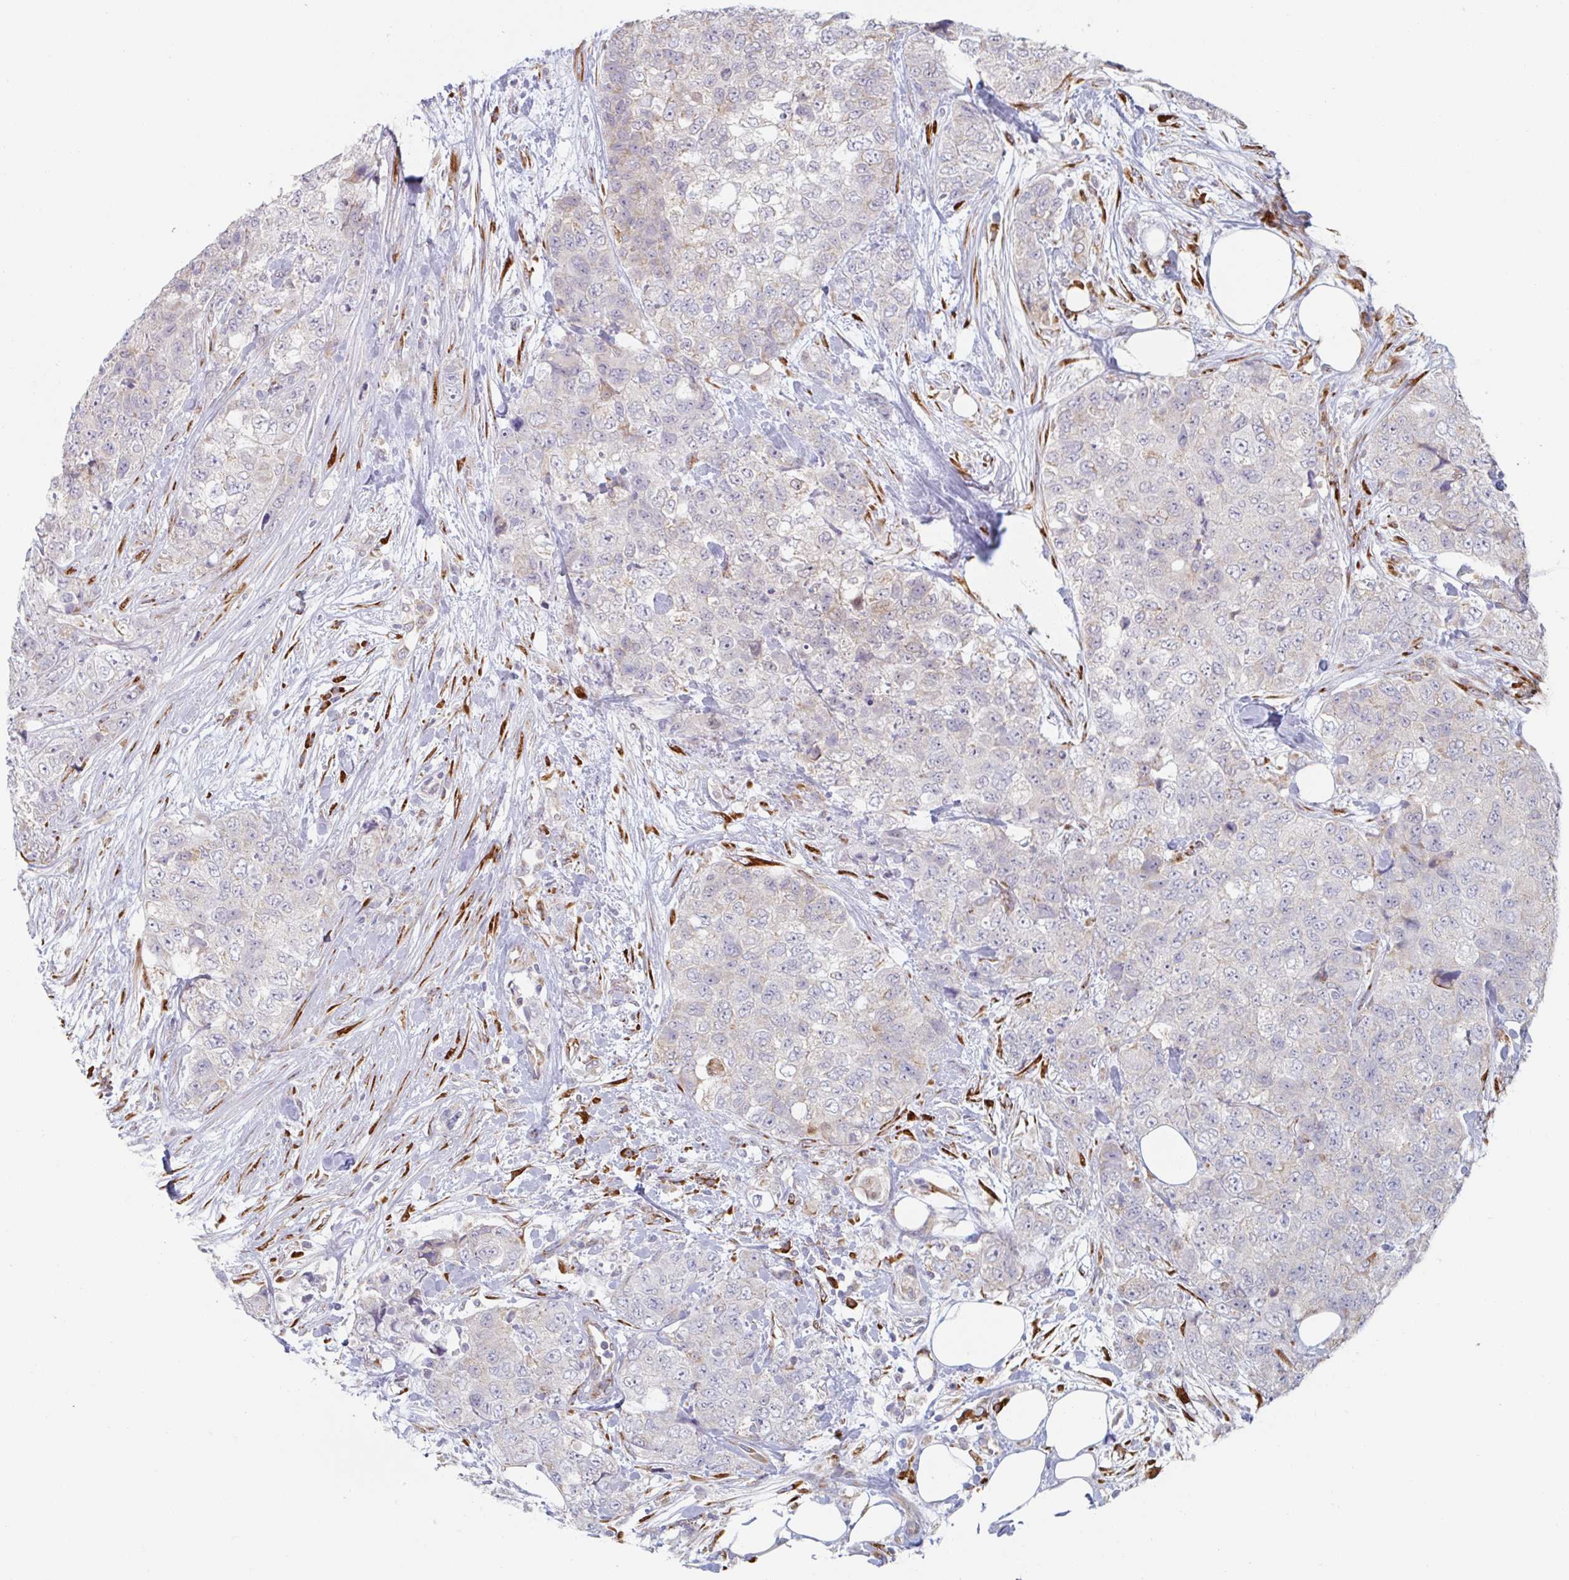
{"staining": {"intensity": "negative", "quantity": "none", "location": "none"}, "tissue": "urothelial cancer", "cell_type": "Tumor cells", "image_type": "cancer", "snomed": [{"axis": "morphology", "description": "Urothelial carcinoma, High grade"}, {"axis": "topography", "description": "Urinary bladder"}], "caption": "IHC of urothelial carcinoma (high-grade) shows no positivity in tumor cells.", "gene": "TRAPPC10", "patient": {"sex": "female", "age": 78}}